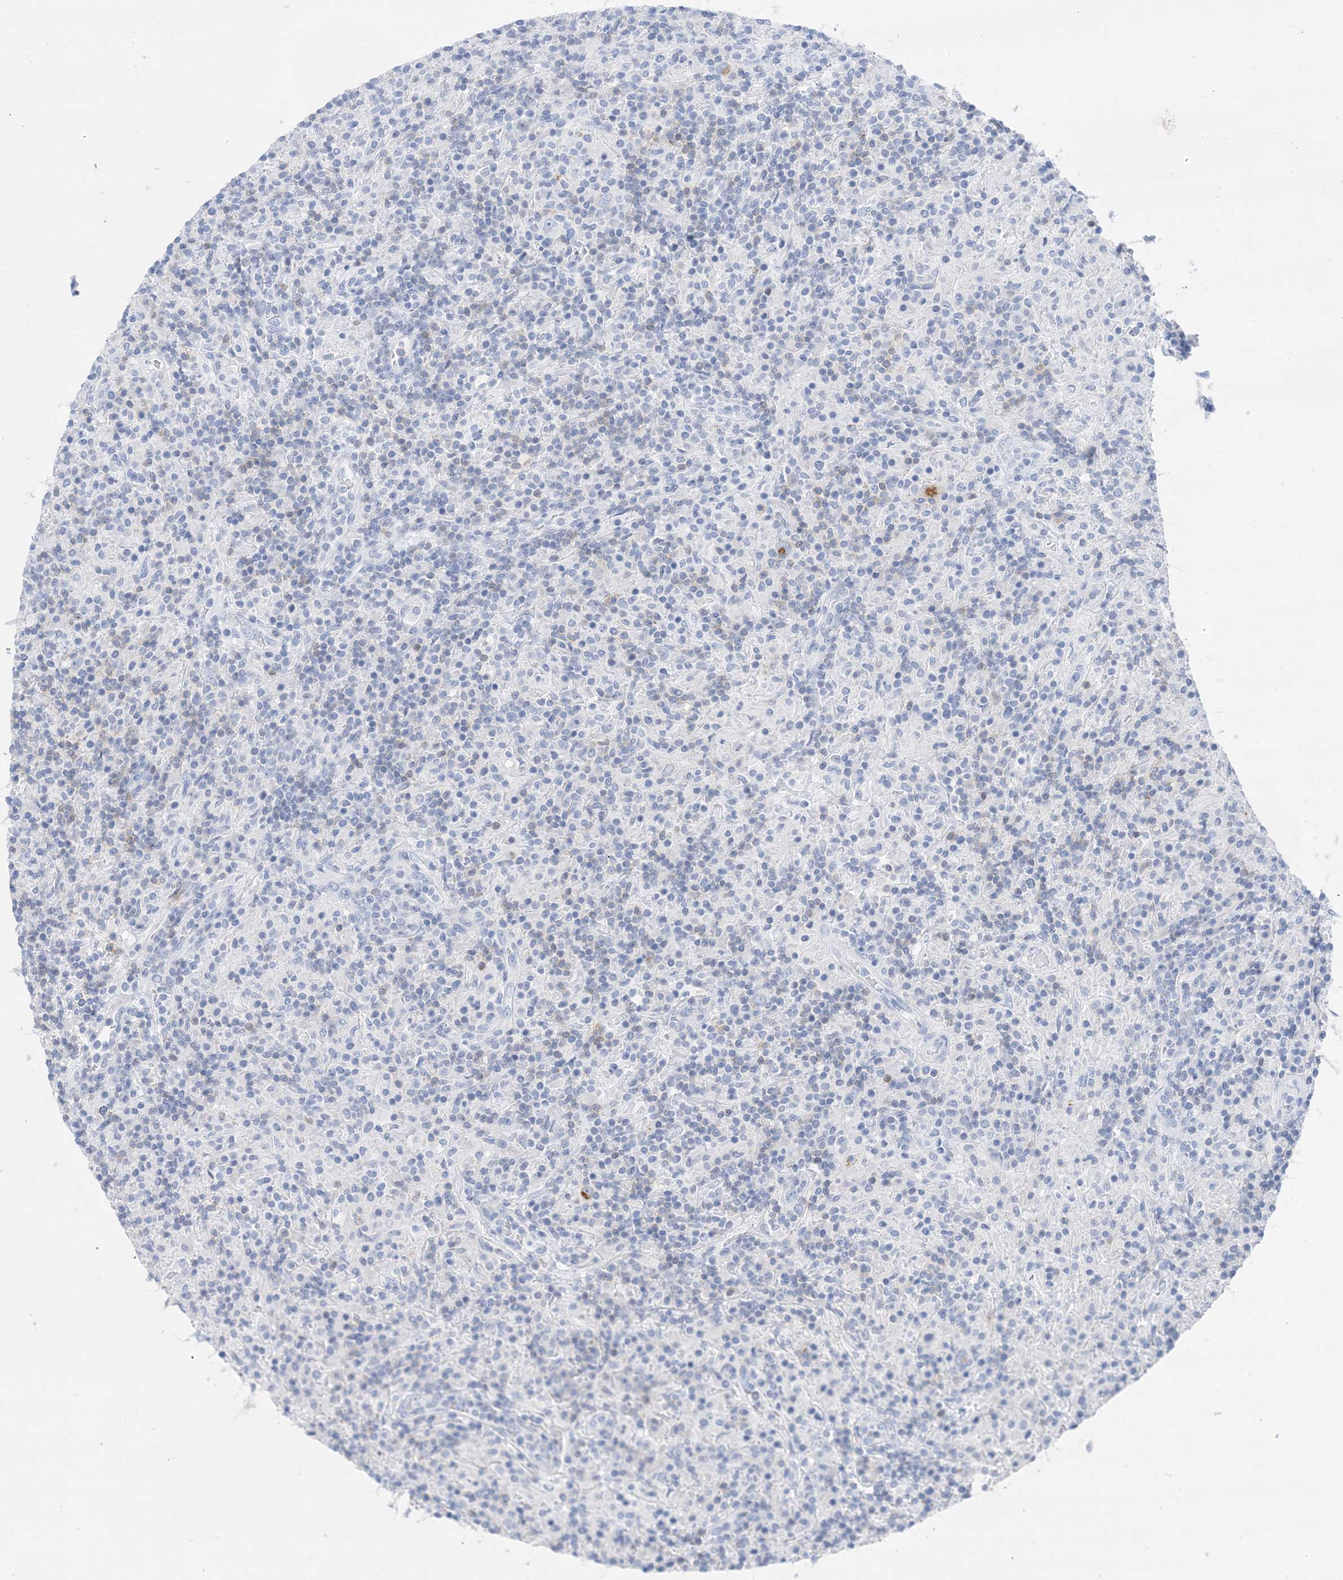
{"staining": {"intensity": "negative", "quantity": "none", "location": "none"}, "tissue": "lymphoma", "cell_type": "Tumor cells", "image_type": "cancer", "snomed": [{"axis": "morphology", "description": "Hodgkin's disease, NOS"}, {"axis": "topography", "description": "Lymph node"}], "caption": "Protein analysis of lymphoma shows no significant positivity in tumor cells.", "gene": "SH3YL1", "patient": {"sex": "male", "age": 70}}